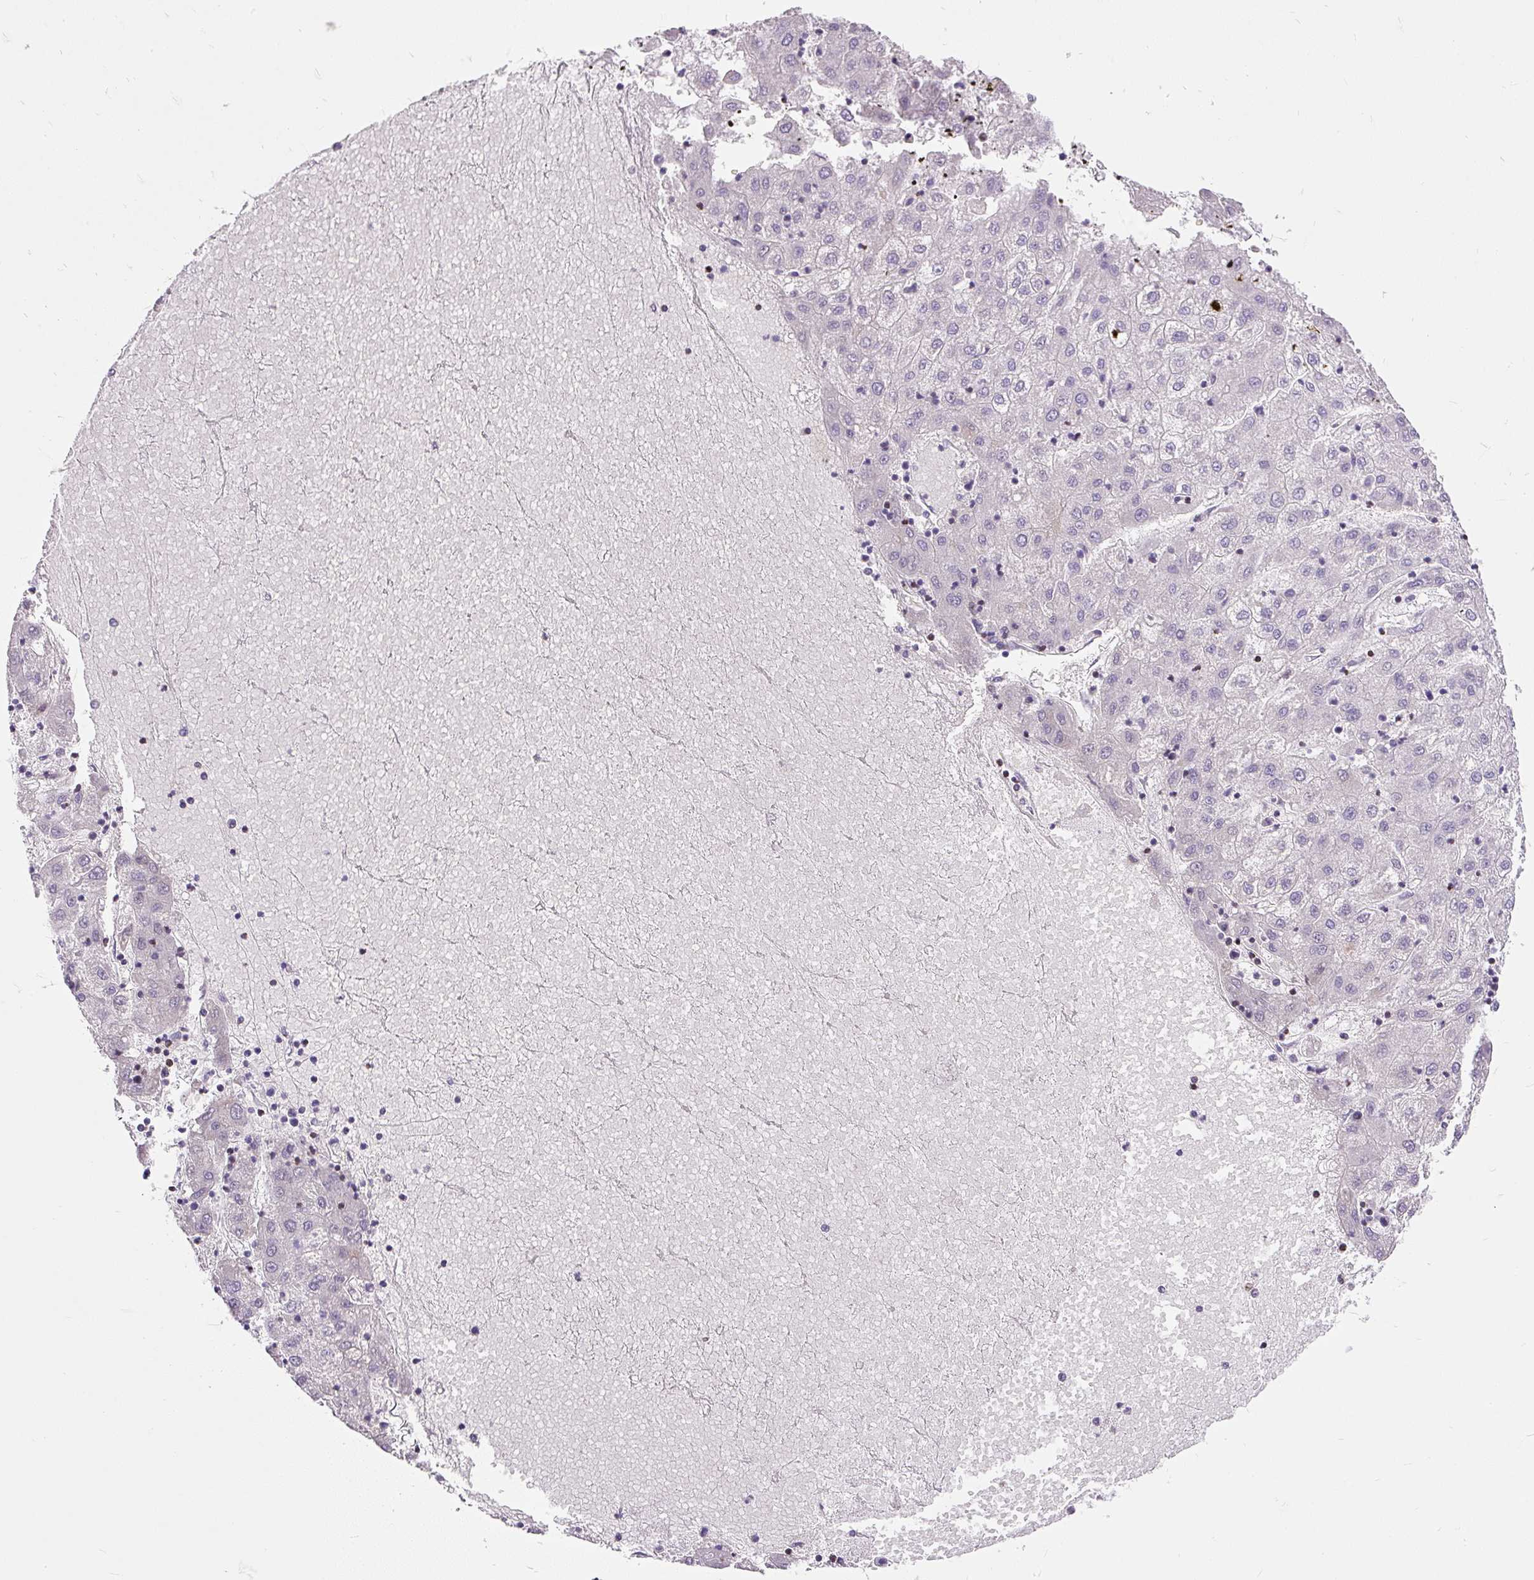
{"staining": {"intensity": "negative", "quantity": "none", "location": "none"}, "tissue": "liver cancer", "cell_type": "Tumor cells", "image_type": "cancer", "snomed": [{"axis": "morphology", "description": "Carcinoma, Hepatocellular, NOS"}, {"axis": "topography", "description": "Liver"}], "caption": "This is an immunohistochemistry histopathology image of human hepatocellular carcinoma (liver). There is no positivity in tumor cells.", "gene": "GBX1", "patient": {"sex": "male", "age": 72}}